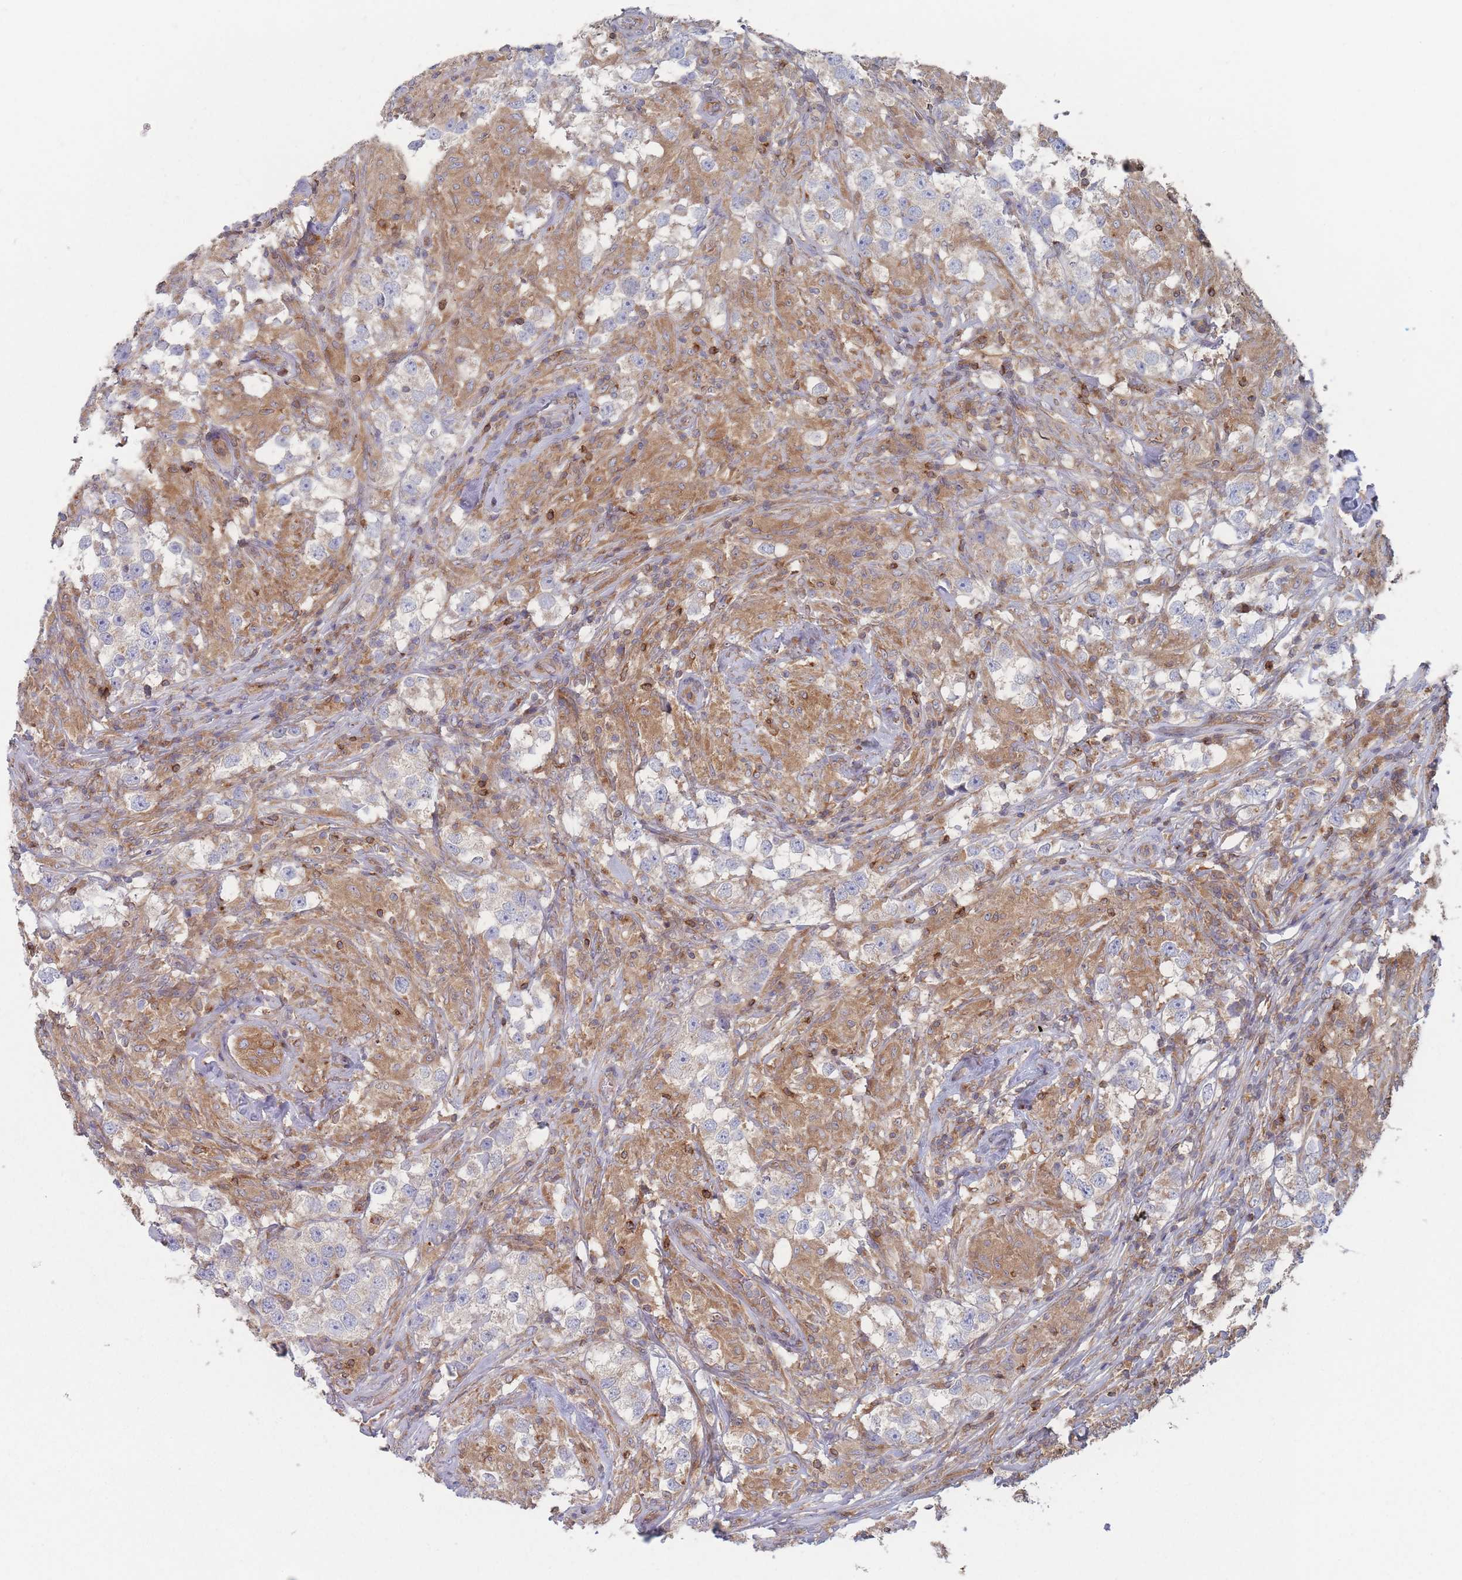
{"staining": {"intensity": "moderate", "quantity": "<25%", "location": "cytoplasmic/membranous"}, "tissue": "testis cancer", "cell_type": "Tumor cells", "image_type": "cancer", "snomed": [{"axis": "morphology", "description": "Seminoma, NOS"}, {"axis": "topography", "description": "Testis"}], "caption": "Human testis cancer stained for a protein (brown) displays moderate cytoplasmic/membranous positive expression in about <25% of tumor cells.", "gene": "KDSR", "patient": {"sex": "male", "age": 46}}